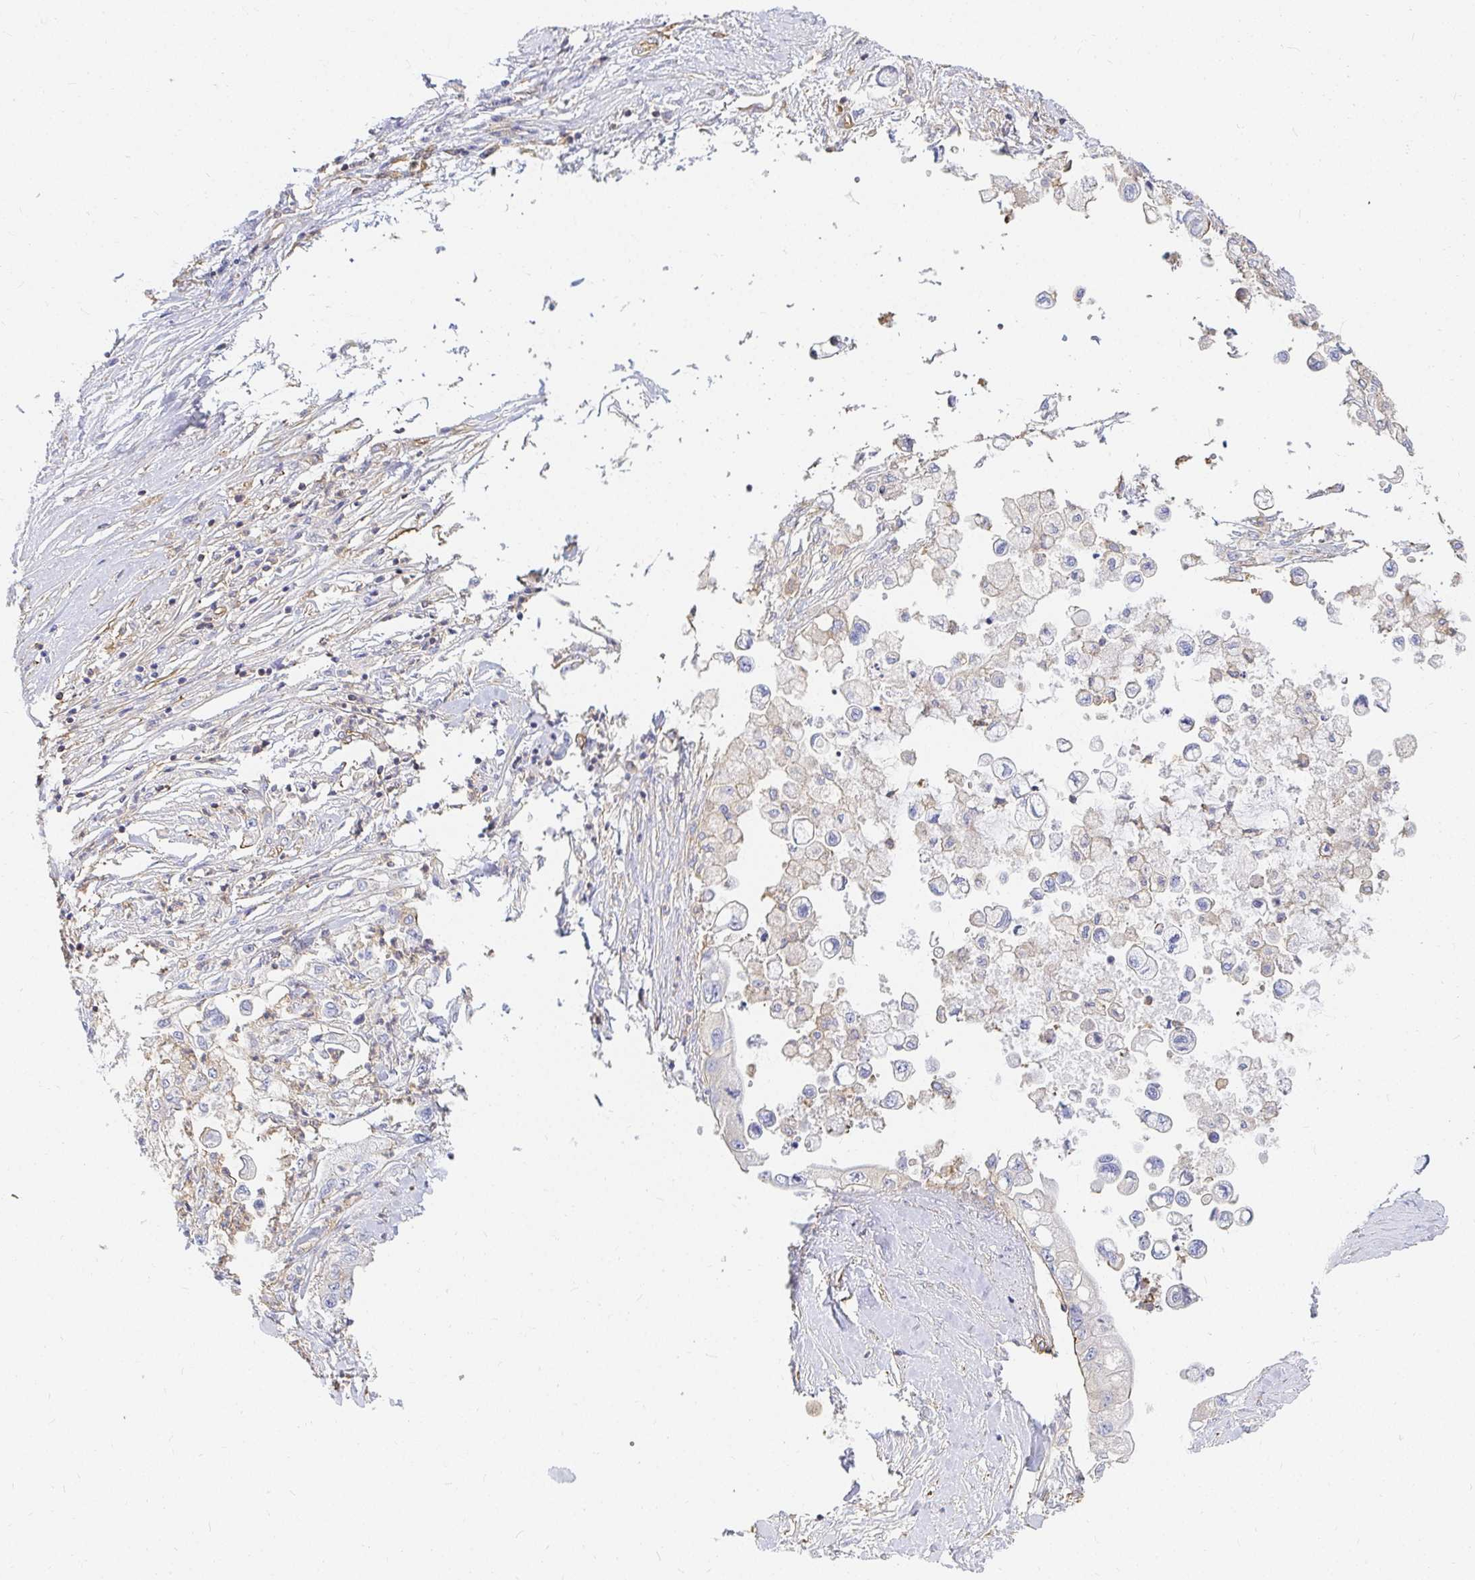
{"staining": {"intensity": "negative", "quantity": "none", "location": "none"}, "tissue": "pancreatic cancer", "cell_type": "Tumor cells", "image_type": "cancer", "snomed": [{"axis": "morphology", "description": "Adenocarcinoma, NOS"}, {"axis": "topography", "description": "Pancreas"}], "caption": "Tumor cells are negative for brown protein staining in pancreatic cancer (adenocarcinoma).", "gene": "TSPAN19", "patient": {"sex": "male", "age": 61}}